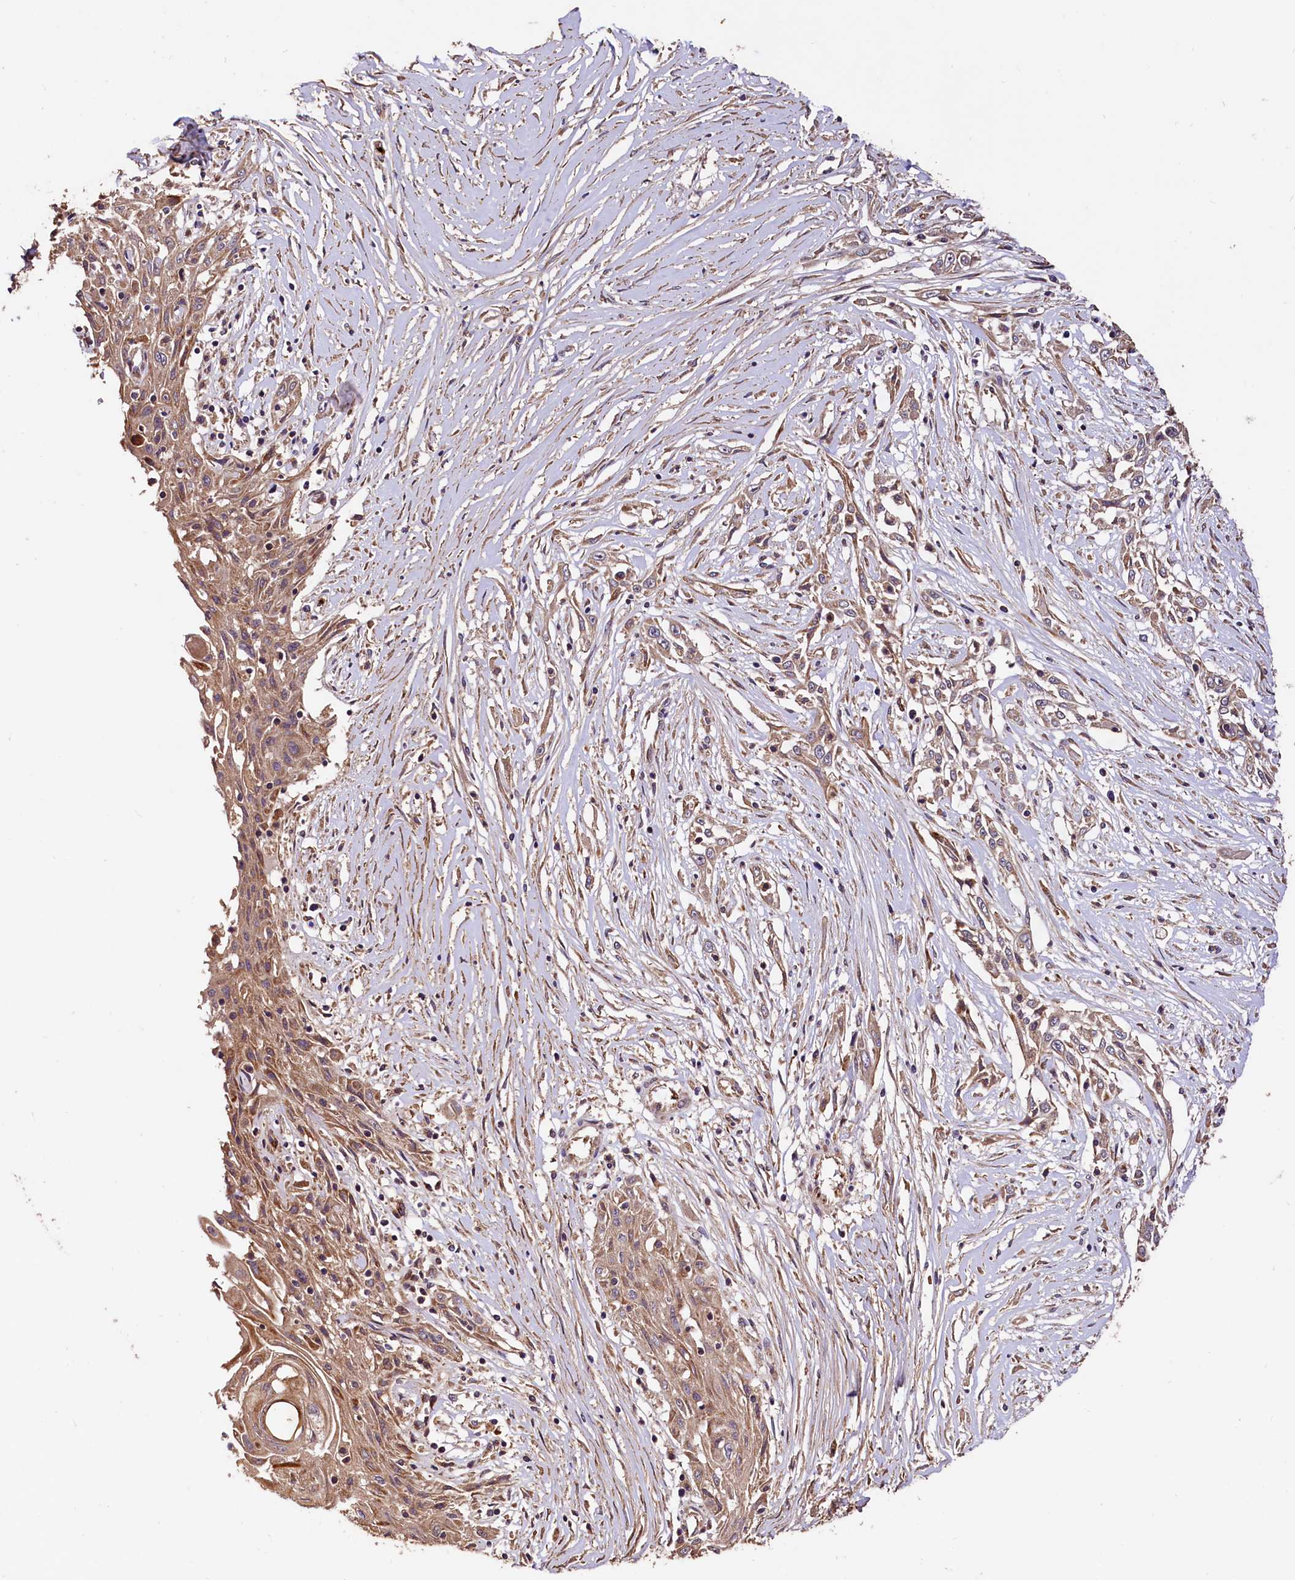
{"staining": {"intensity": "moderate", "quantity": ">75%", "location": "cytoplasmic/membranous"}, "tissue": "skin cancer", "cell_type": "Tumor cells", "image_type": "cancer", "snomed": [{"axis": "morphology", "description": "Squamous cell carcinoma, NOS"}, {"axis": "morphology", "description": "Squamous cell carcinoma, metastatic, NOS"}, {"axis": "topography", "description": "Skin"}, {"axis": "topography", "description": "Lymph node"}], "caption": "Approximately >75% of tumor cells in human skin cancer demonstrate moderate cytoplasmic/membranous protein positivity as visualized by brown immunohistochemical staining.", "gene": "RASSF1", "patient": {"sex": "male", "age": 75}}